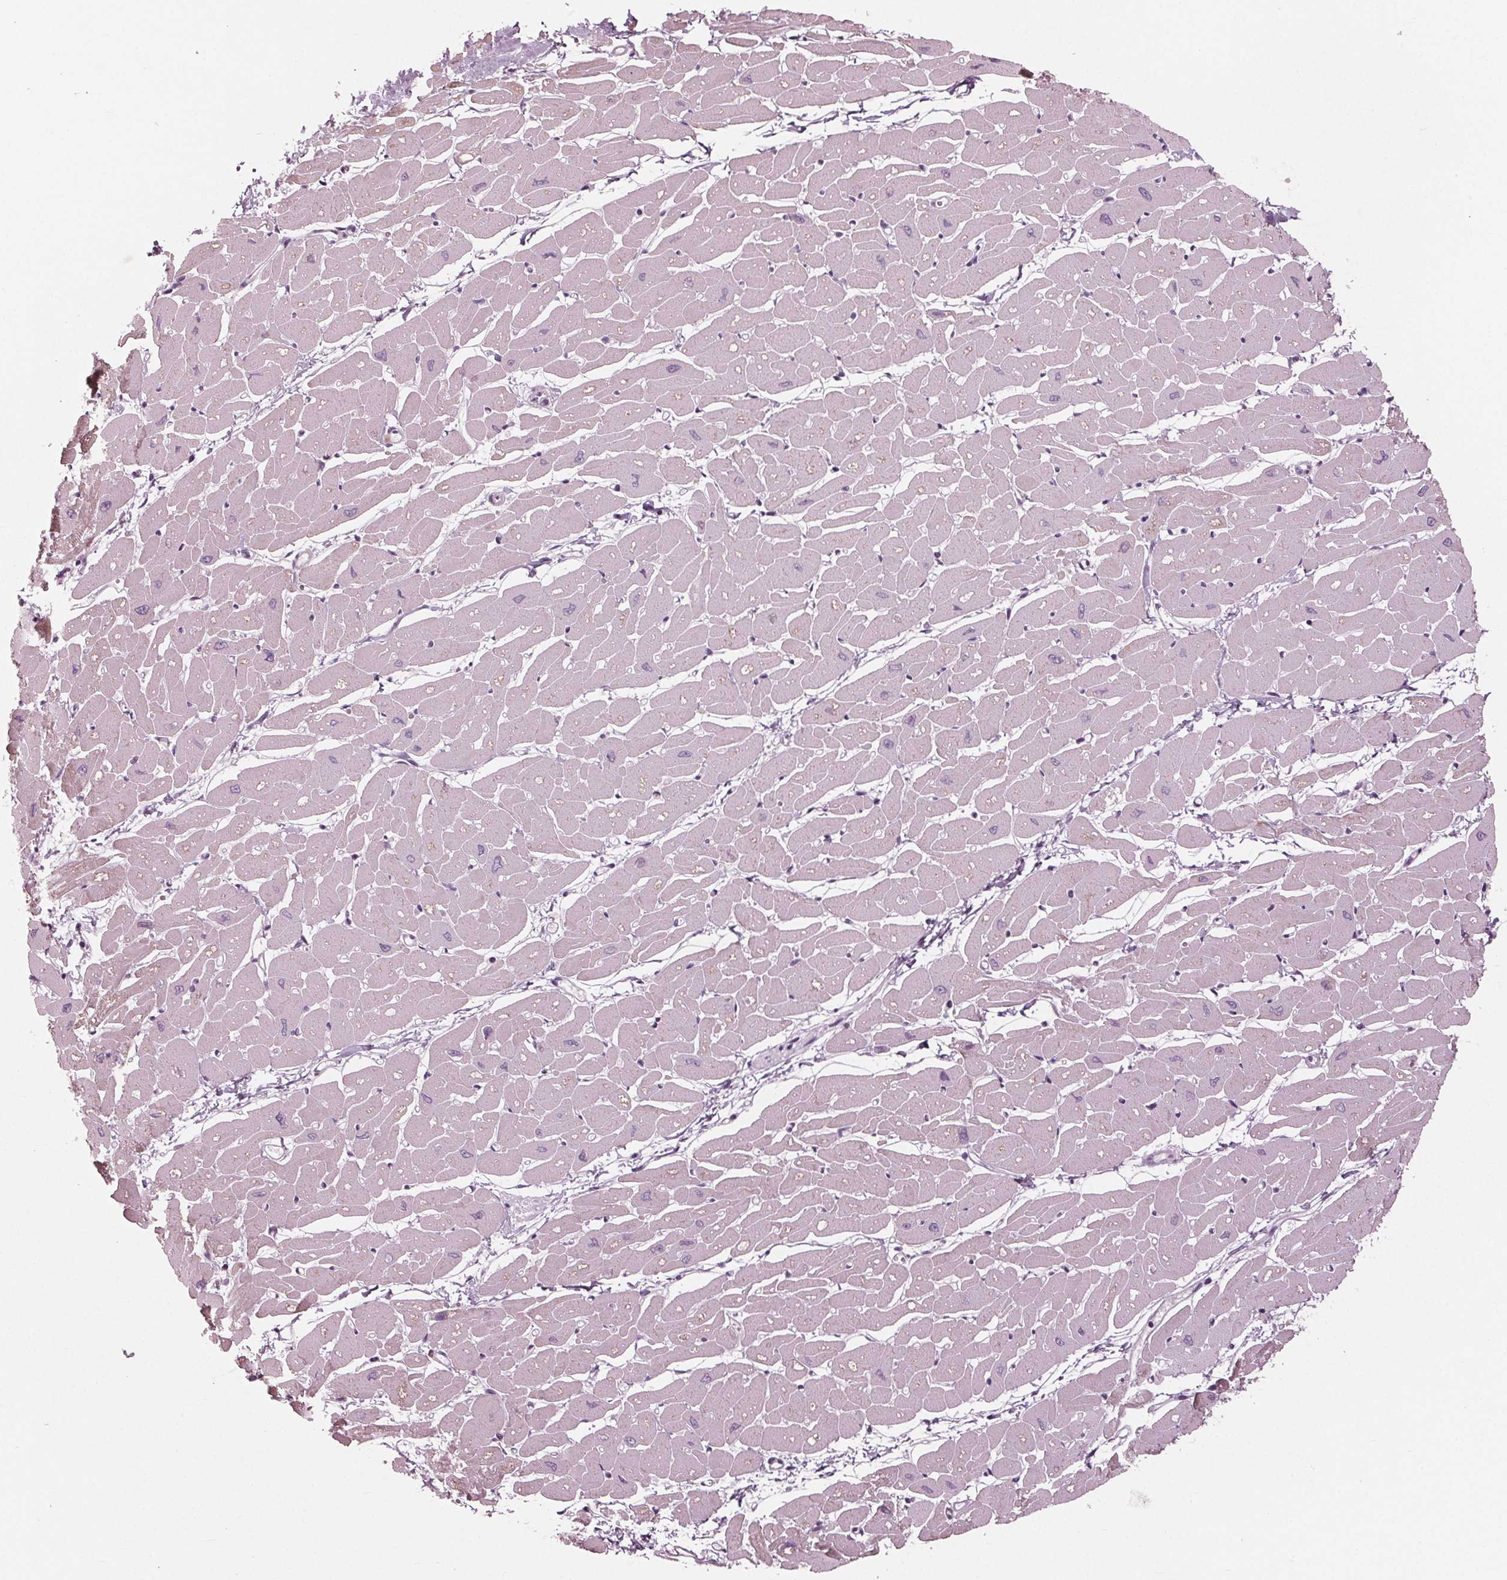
{"staining": {"intensity": "moderate", "quantity": "<25%", "location": "cytoplasmic/membranous"}, "tissue": "heart muscle", "cell_type": "Cardiomyocytes", "image_type": "normal", "snomed": [{"axis": "morphology", "description": "Normal tissue, NOS"}, {"axis": "topography", "description": "Heart"}], "caption": "Immunohistochemistry (IHC) image of benign heart muscle: human heart muscle stained using immunohistochemistry (IHC) shows low levels of moderate protein expression localized specifically in the cytoplasmic/membranous of cardiomyocytes, appearing as a cytoplasmic/membranous brown color.", "gene": "CLN6", "patient": {"sex": "male", "age": 57}}